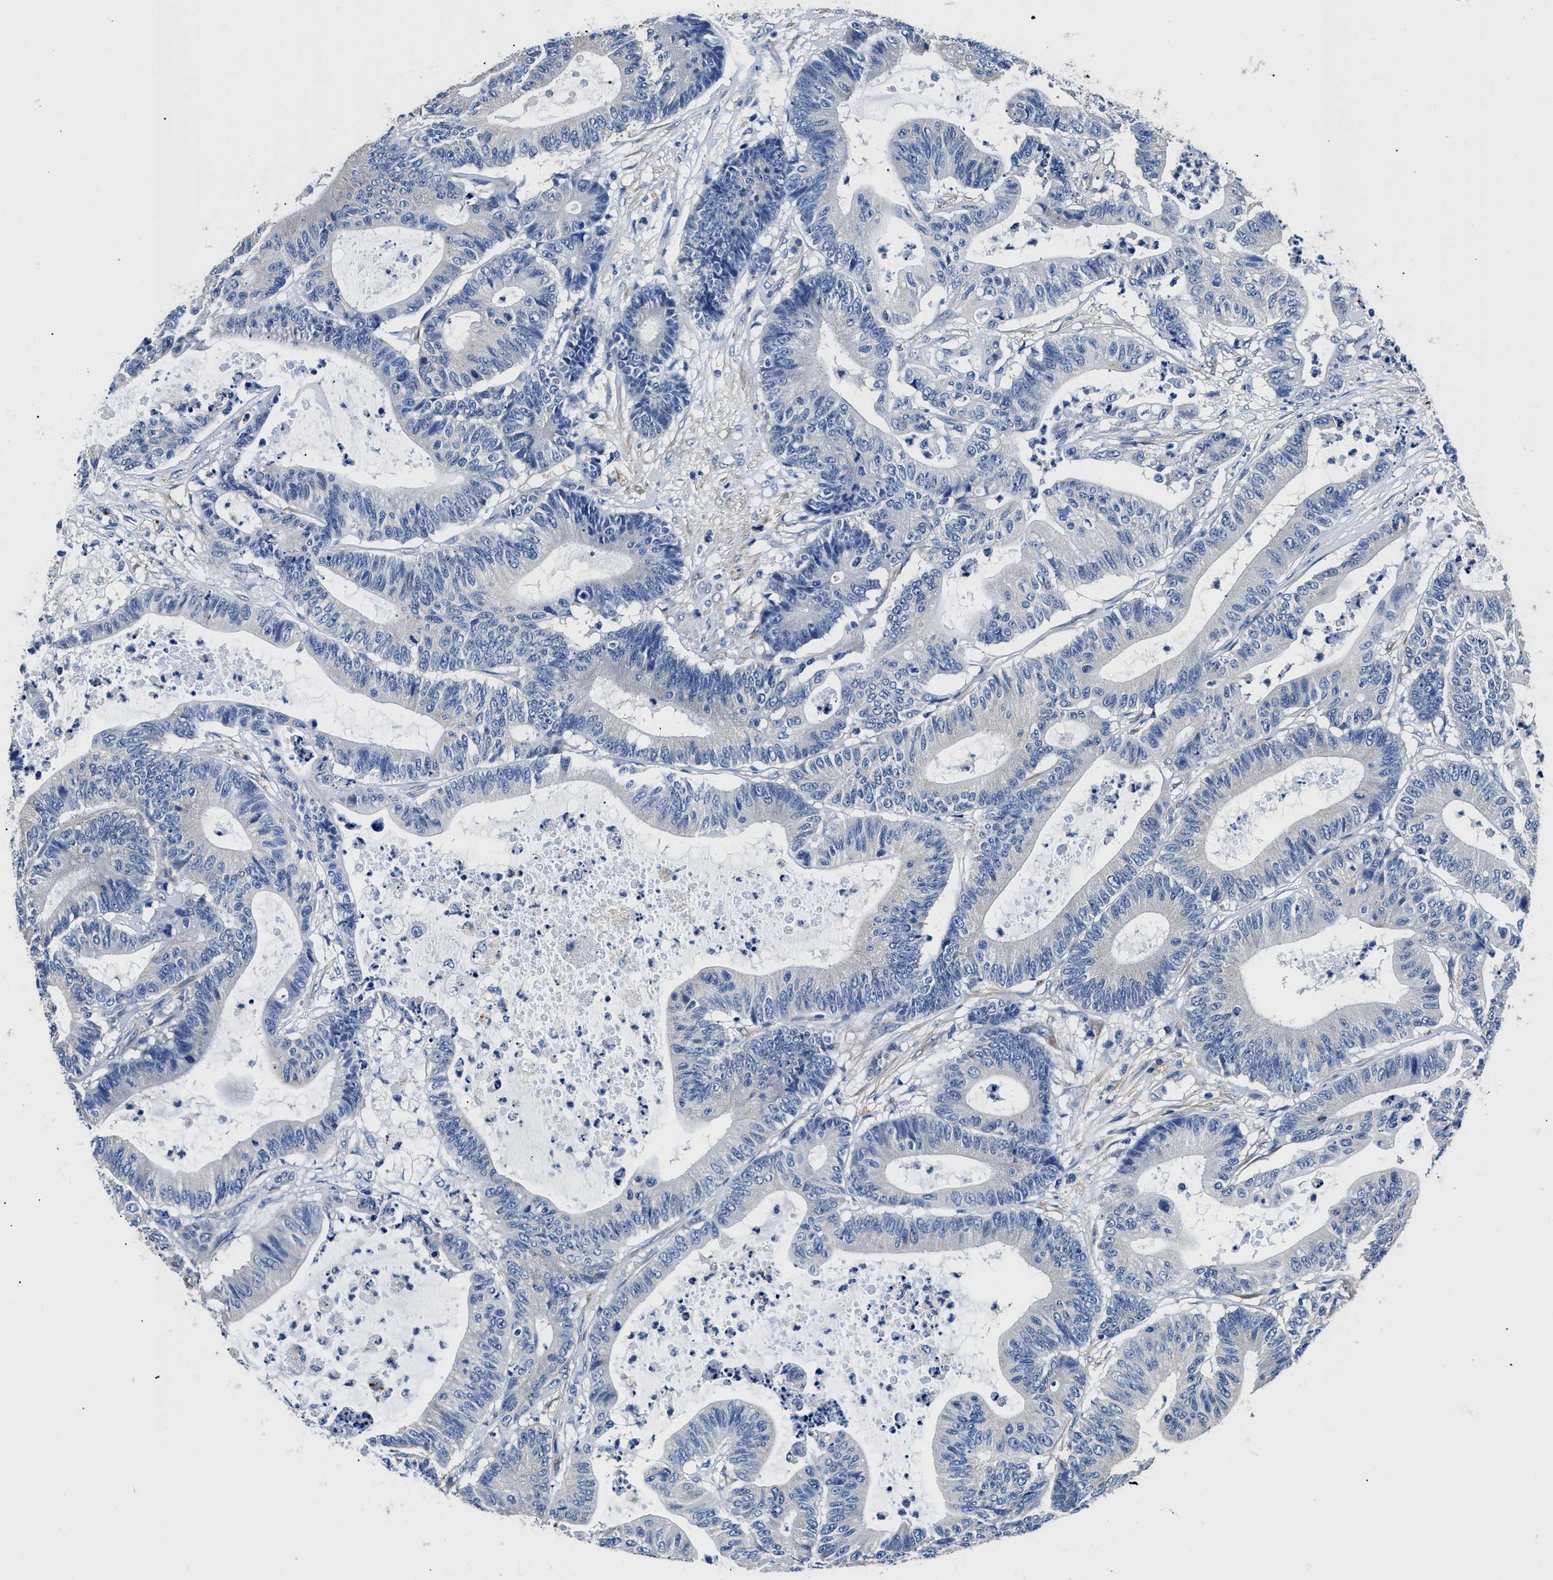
{"staining": {"intensity": "negative", "quantity": "none", "location": "none"}, "tissue": "colorectal cancer", "cell_type": "Tumor cells", "image_type": "cancer", "snomed": [{"axis": "morphology", "description": "Adenocarcinoma, NOS"}, {"axis": "topography", "description": "Colon"}], "caption": "Colorectal adenocarcinoma was stained to show a protein in brown. There is no significant positivity in tumor cells. Brightfield microscopy of IHC stained with DAB (3,3'-diaminobenzidine) (brown) and hematoxylin (blue), captured at high magnification.", "gene": "NEU1", "patient": {"sex": "female", "age": 84}}